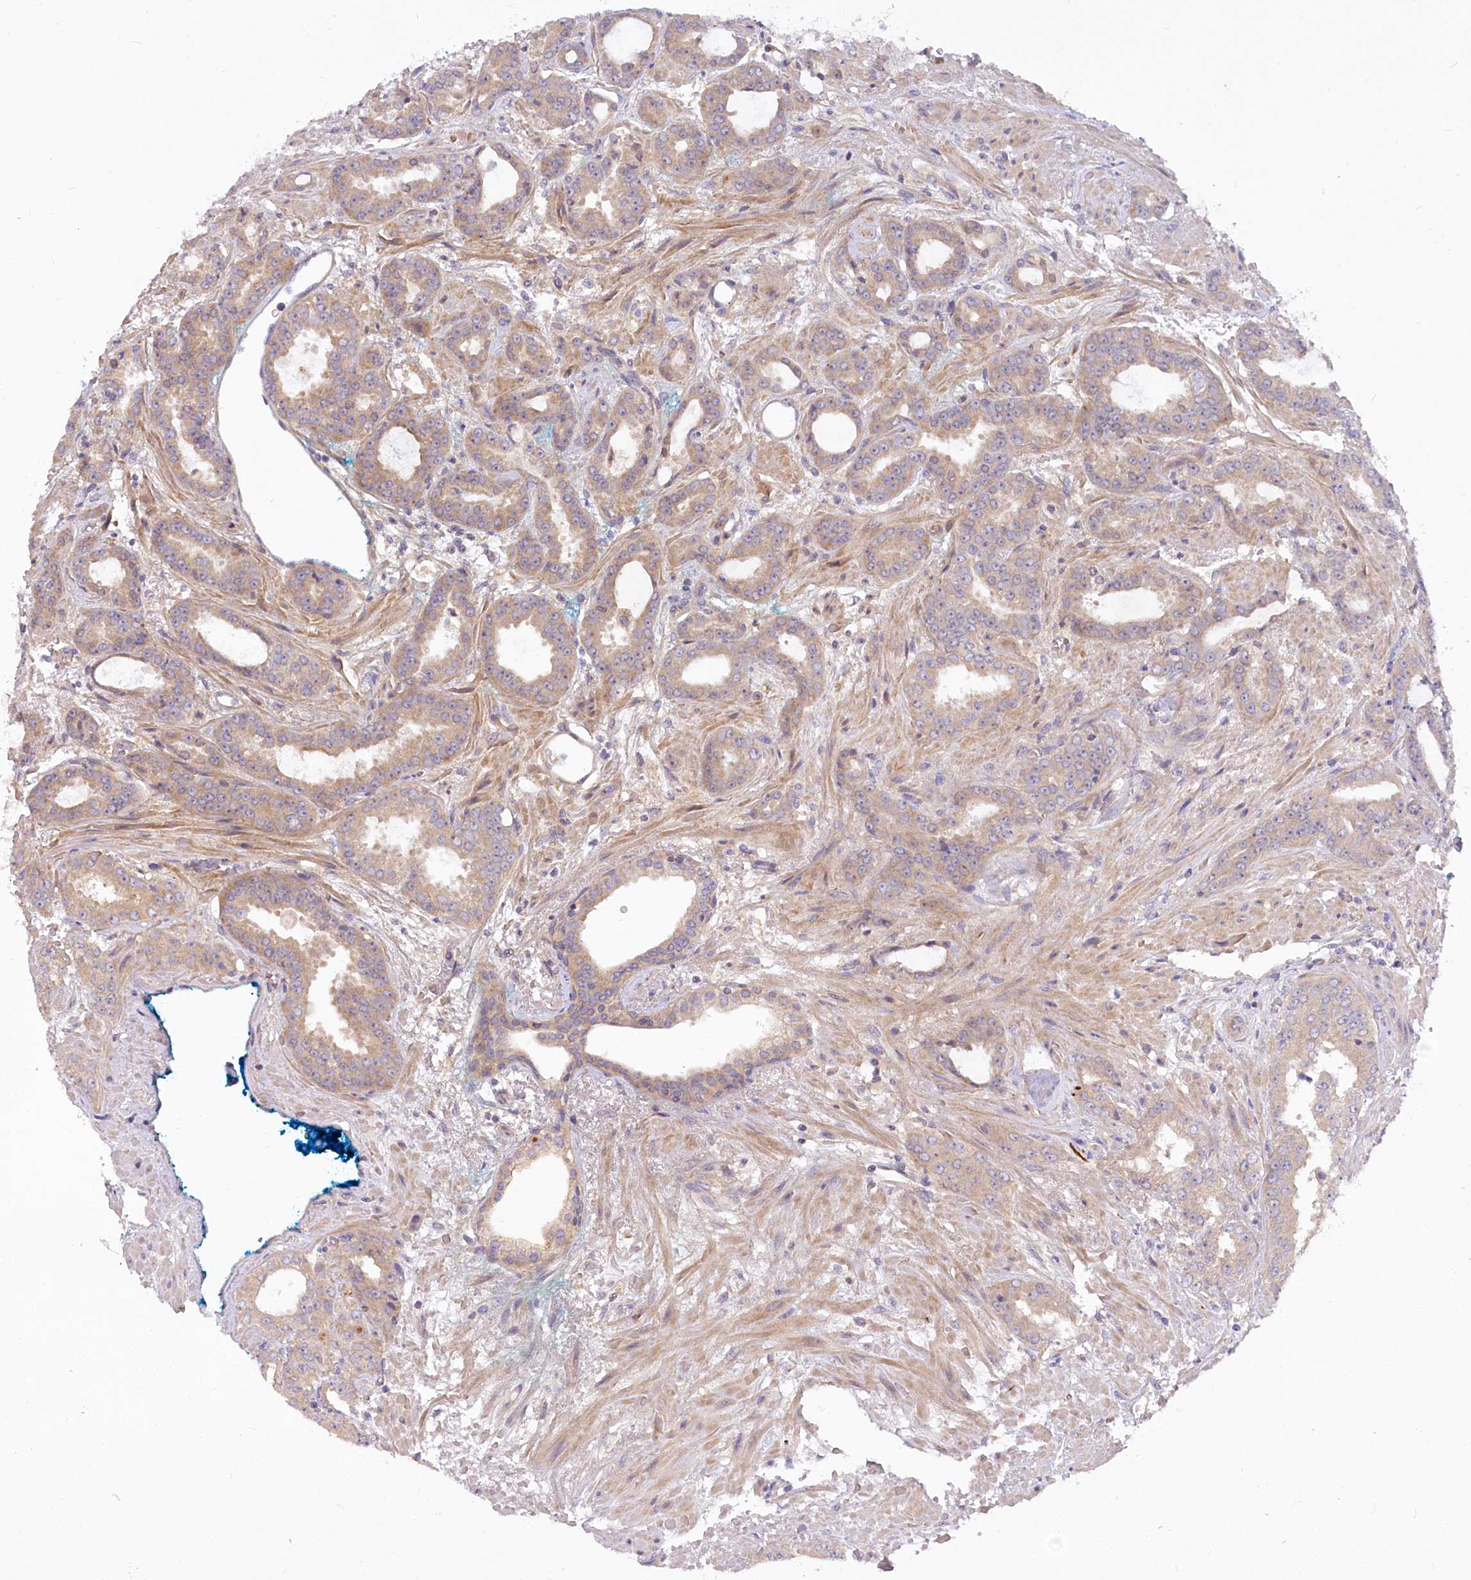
{"staining": {"intensity": "moderate", "quantity": "25%-75%", "location": "cytoplasmic/membranous"}, "tissue": "prostate cancer", "cell_type": "Tumor cells", "image_type": "cancer", "snomed": [{"axis": "morphology", "description": "Adenocarcinoma, High grade"}, {"axis": "topography", "description": "Prostate"}], "caption": "There is medium levels of moderate cytoplasmic/membranous staining in tumor cells of prostate cancer, as demonstrated by immunohistochemical staining (brown color).", "gene": "EFHC2", "patient": {"sex": "male", "age": 71}}